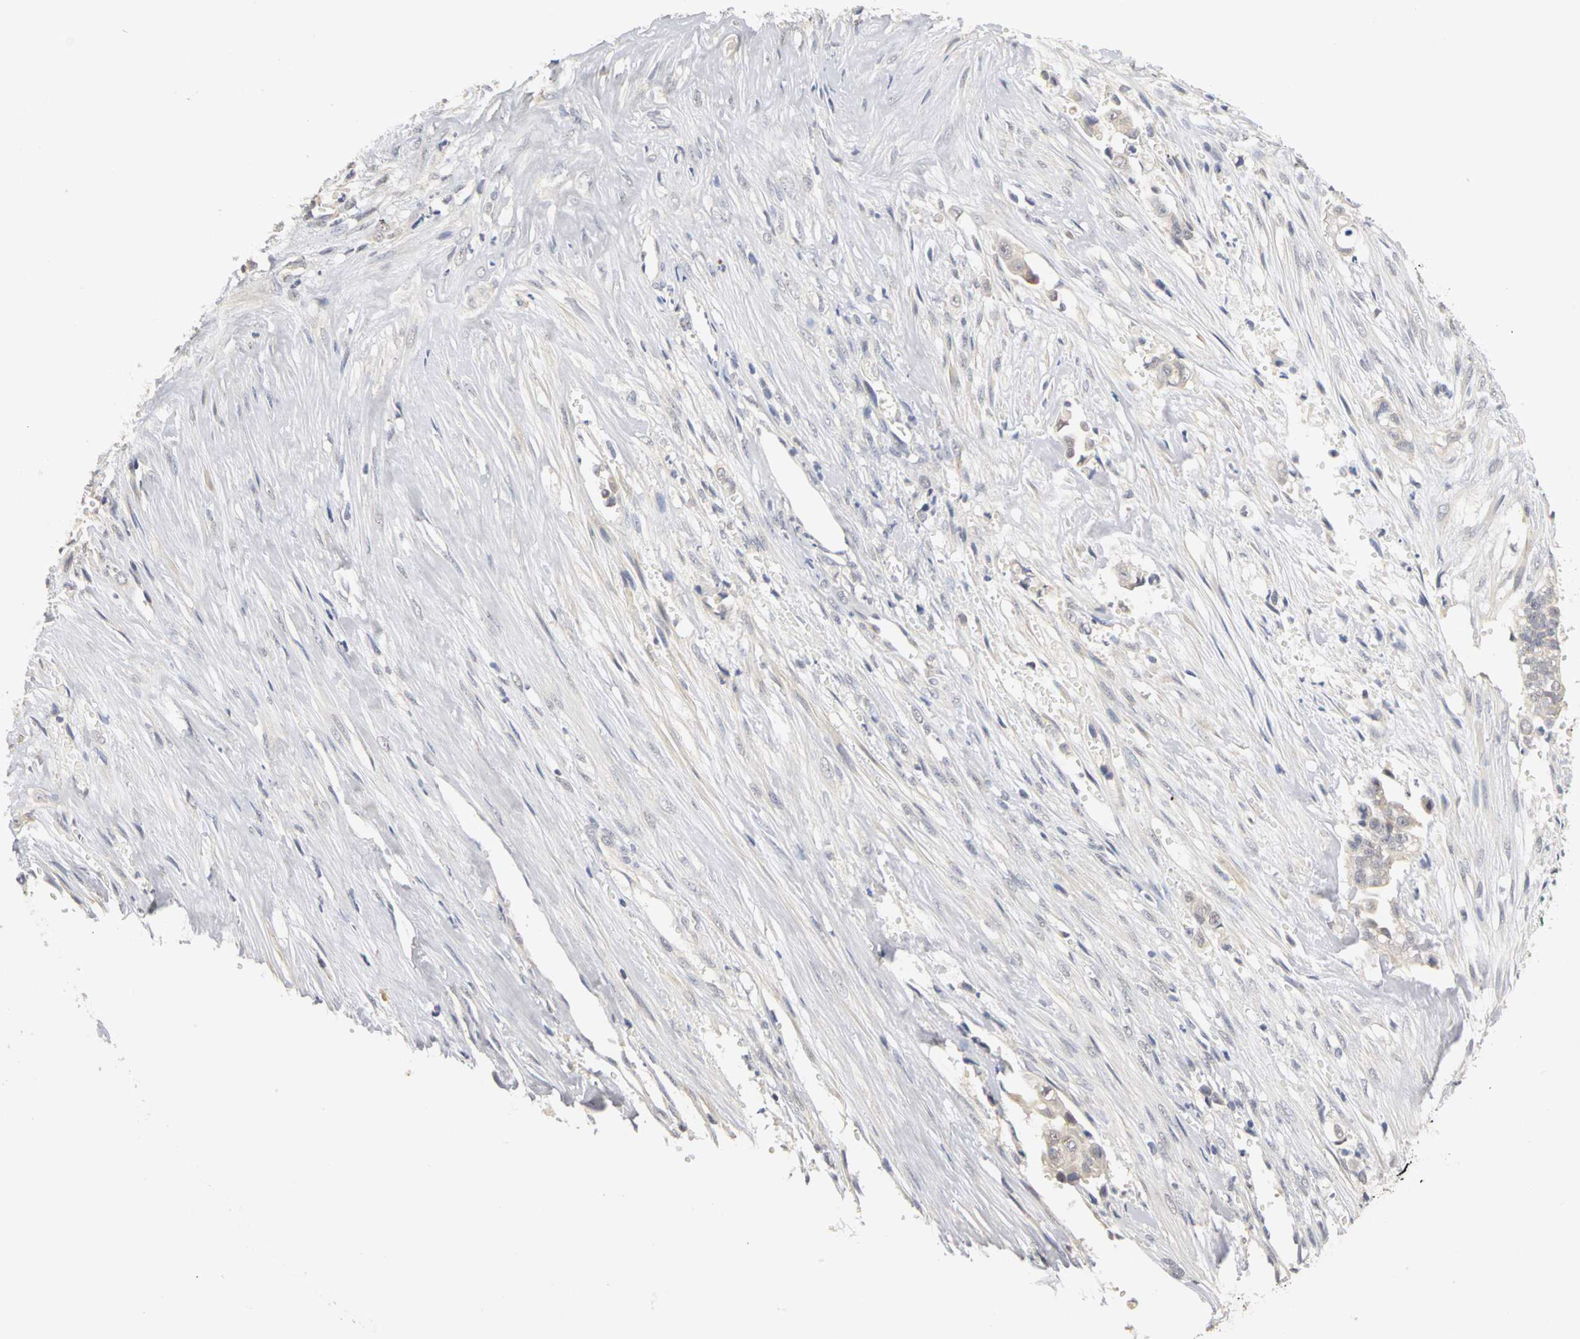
{"staining": {"intensity": "negative", "quantity": "none", "location": "none"}, "tissue": "liver cancer", "cell_type": "Tumor cells", "image_type": "cancer", "snomed": [{"axis": "morphology", "description": "Cholangiocarcinoma"}, {"axis": "topography", "description": "Liver"}], "caption": "Liver cholangiocarcinoma was stained to show a protein in brown. There is no significant staining in tumor cells.", "gene": "PGR", "patient": {"sex": "female", "age": 70}}